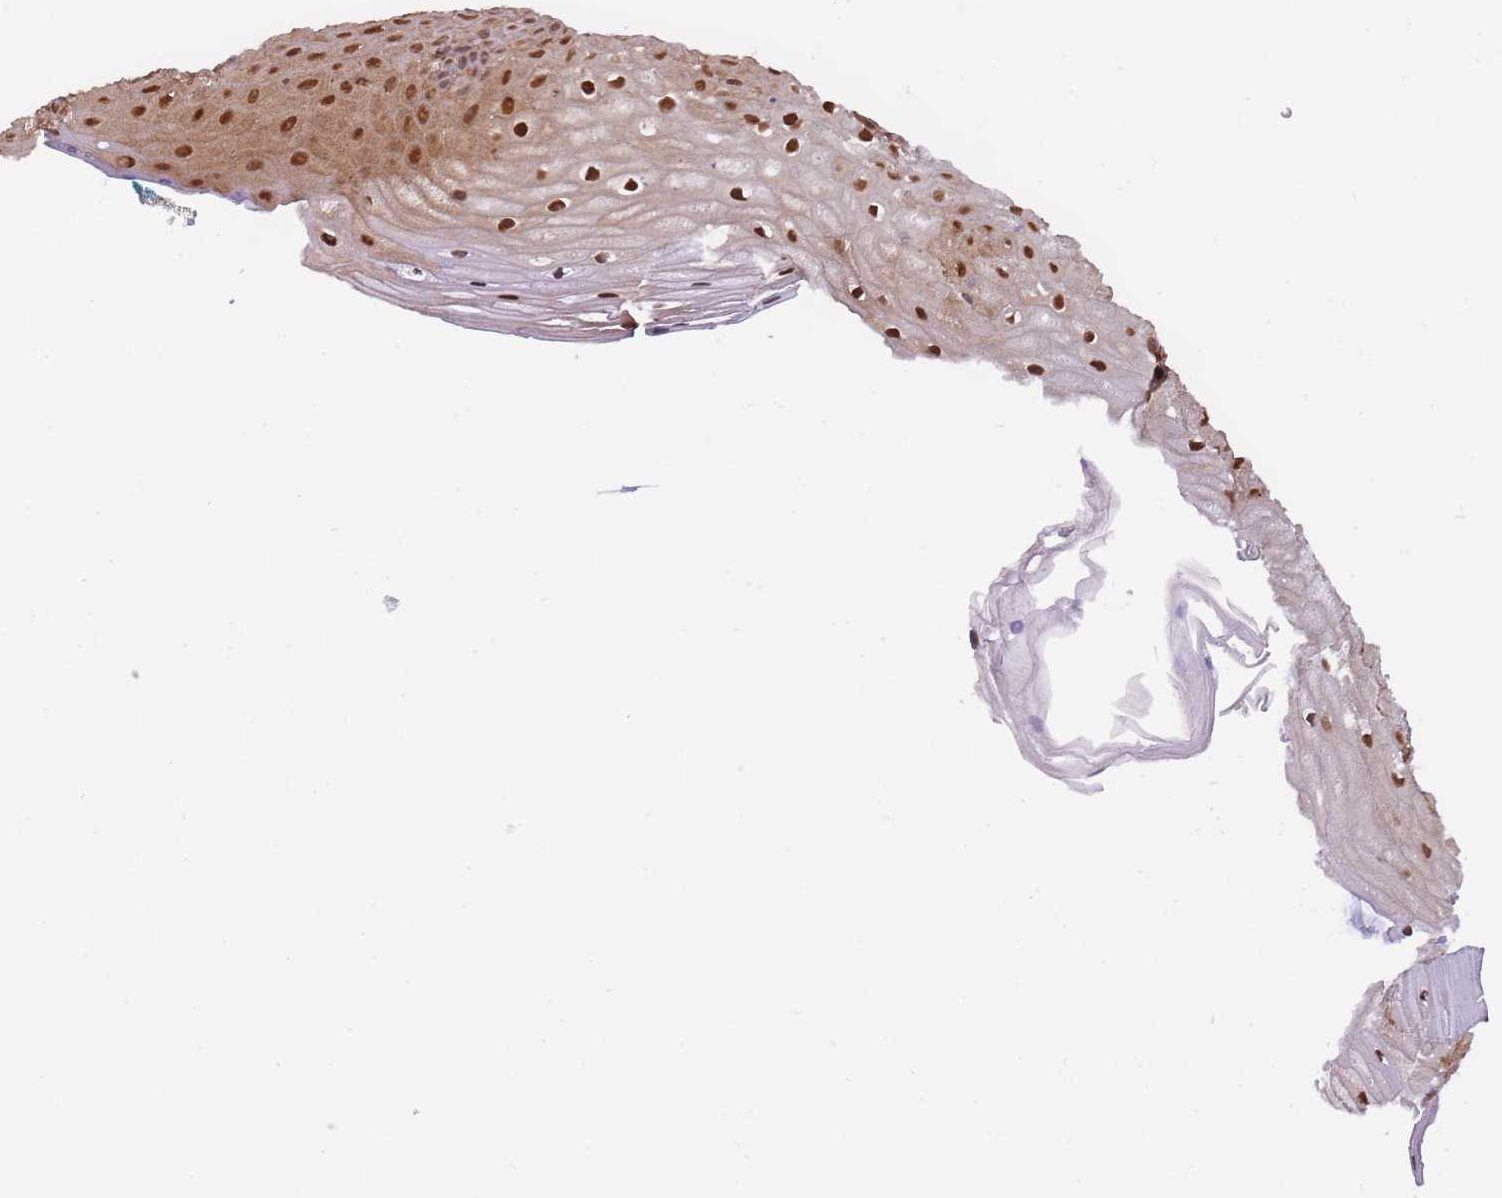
{"staining": {"intensity": "strong", "quantity": "25%-75%", "location": "cytoplasmic/membranous,nuclear"}, "tissue": "skin", "cell_type": "Epidermal cells", "image_type": "normal", "snomed": [{"axis": "morphology", "description": "Normal tissue, NOS"}, {"axis": "topography", "description": "Anal"}], "caption": "Epidermal cells show high levels of strong cytoplasmic/membranous,nuclear positivity in approximately 25%-75% of cells in benign skin. The protein of interest is stained brown, and the nuclei are stained in blue (DAB IHC with brightfield microscopy, high magnification).", "gene": "NSFL1C", "patient": {"sex": "male", "age": 80}}